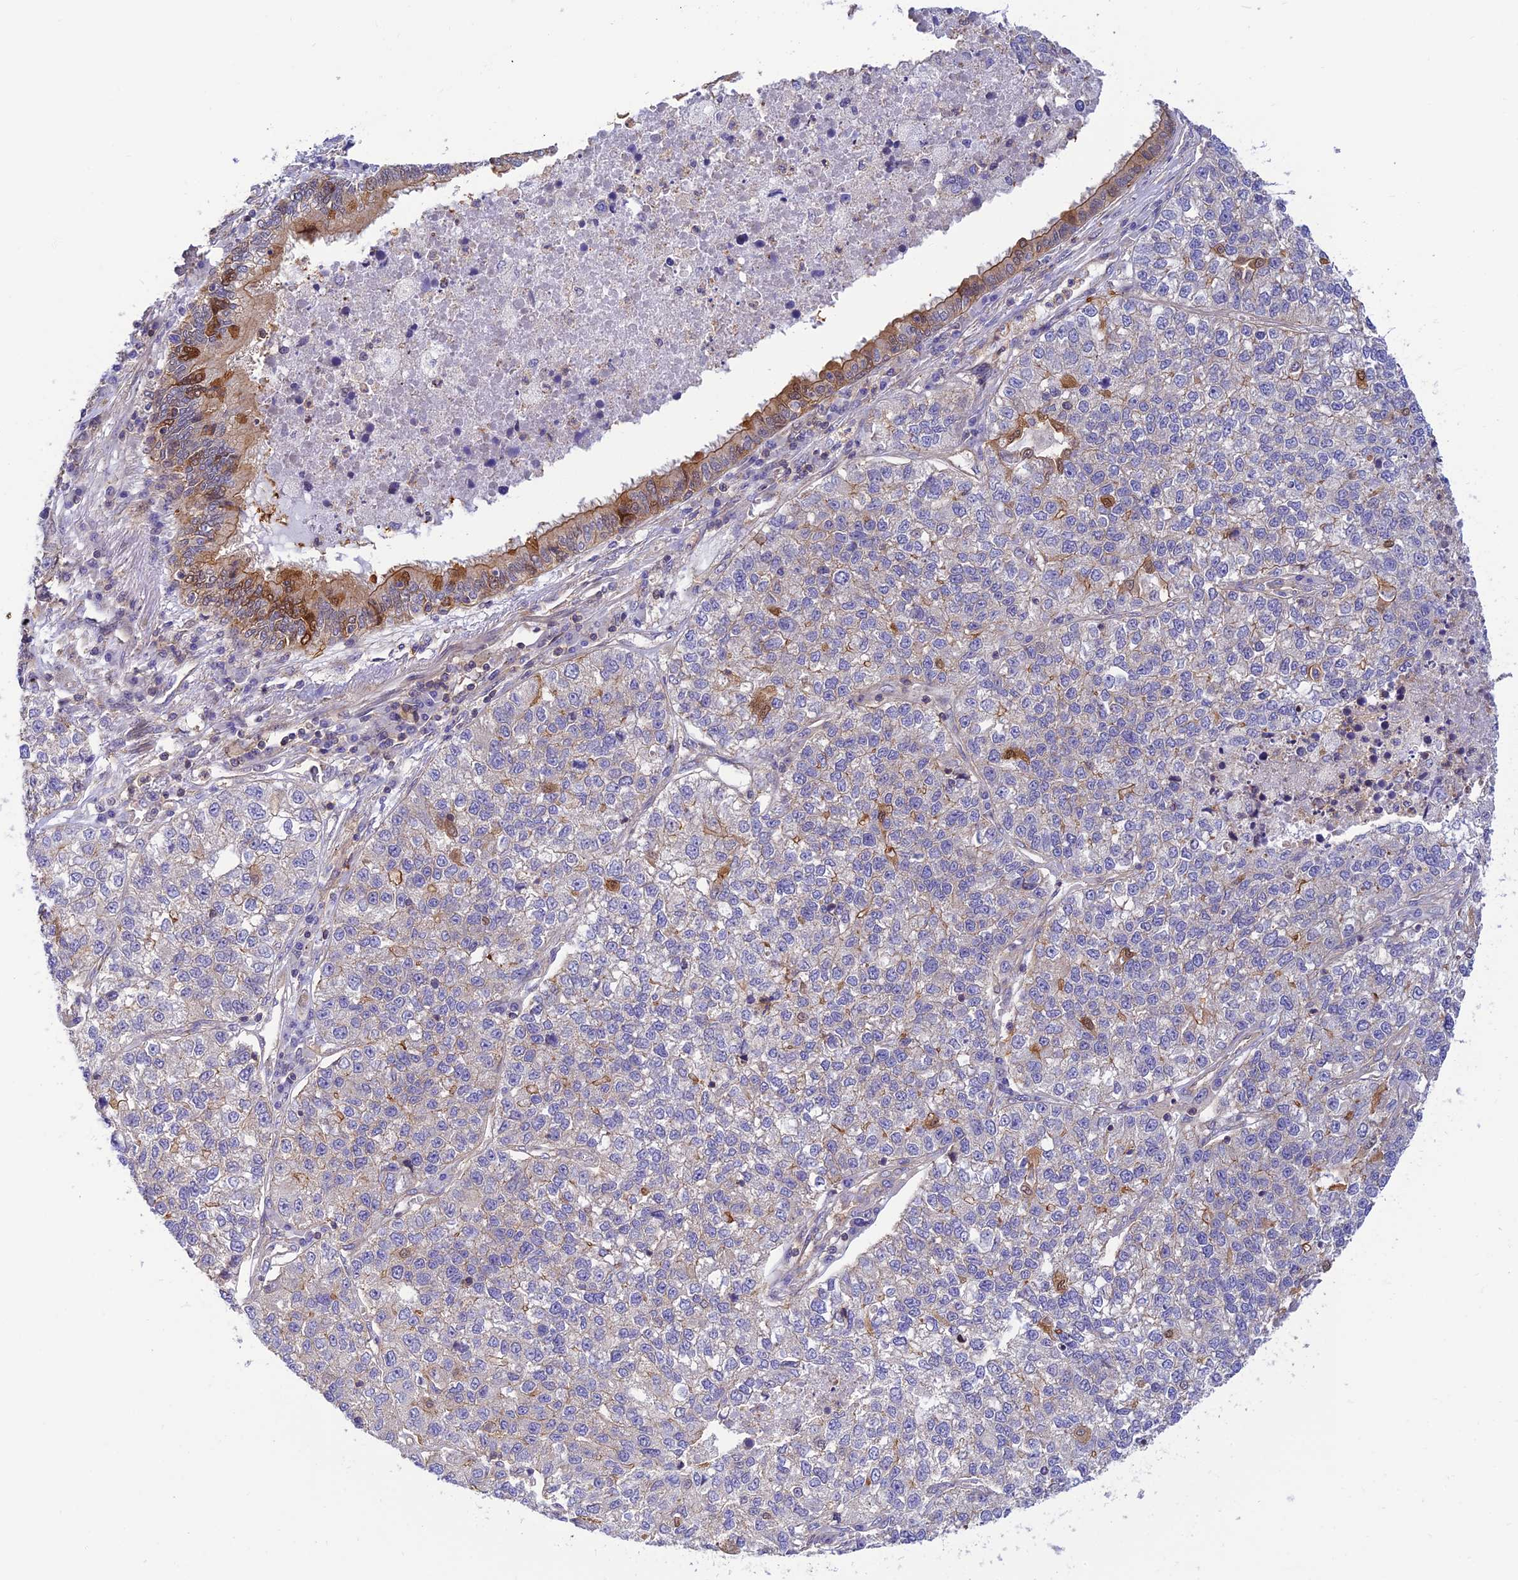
{"staining": {"intensity": "moderate", "quantity": "<25%", "location": "cytoplasmic/membranous,nuclear"}, "tissue": "lung cancer", "cell_type": "Tumor cells", "image_type": "cancer", "snomed": [{"axis": "morphology", "description": "Adenocarcinoma, NOS"}, {"axis": "topography", "description": "Lung"}], "caption": "Immunohistochemistry (IHC) micrograph of neoplastic tissue: human lung adenocarcinoma stained using immunohistochemistry (IHC) demonstrates low levels of moderate protein expression localized specifically in the cytoplasmic/membranous and nuclear of tumor cells, appearing as a cytoplasmic/membranous and nuclear brown color.", "gene": "PPP1R12C", "patient": {"sex": "male", "age": 49}}